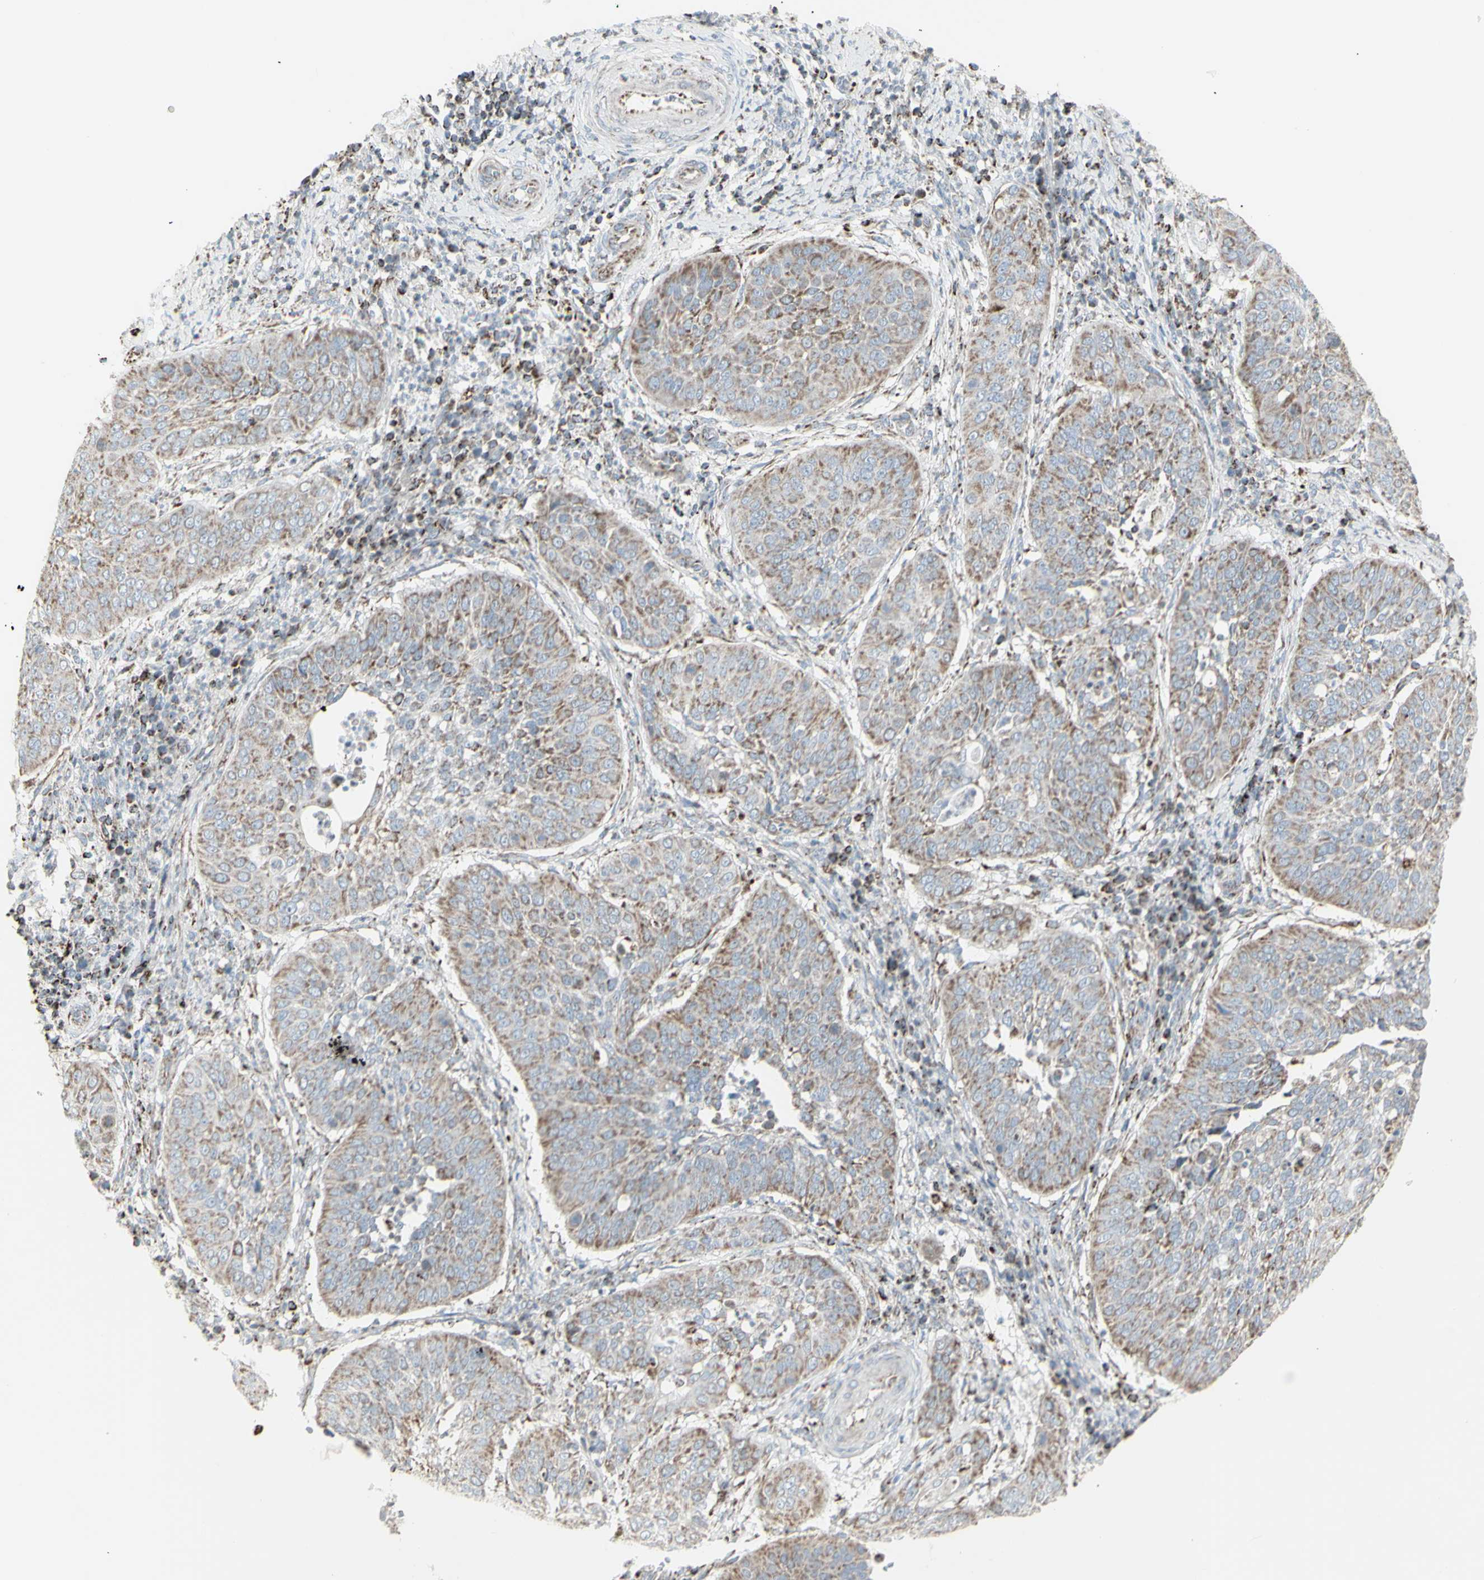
{"staining": {"intensity": "moderate", "quantity": "25%-75%", "location": "cytoplasmic/membranous"}, "tissue": "cervical cancer", "cell_type": "Tumor cells", "image_type": "cancer", "snomed": [{"axis": "morphology", "description": "Normal tissue, NOS"}, {"axis": "morphology", "description": "Squamous cell carcinoma, NOS"}, {"axis": "topography", "description": "Cervix"}], "caption": "High-magnification brightfield microscopy of cervical cancer (squamous cell carcinoma) stained with DAB (brown) and counterstained with hematoxylin (blue). tumor cells exhibit moderate cytoplasmic/membranous staining is present in approximately25%-75% of cells.", "gene": "PLGRKT", "patient": {"sex": "female", "age": 39}}